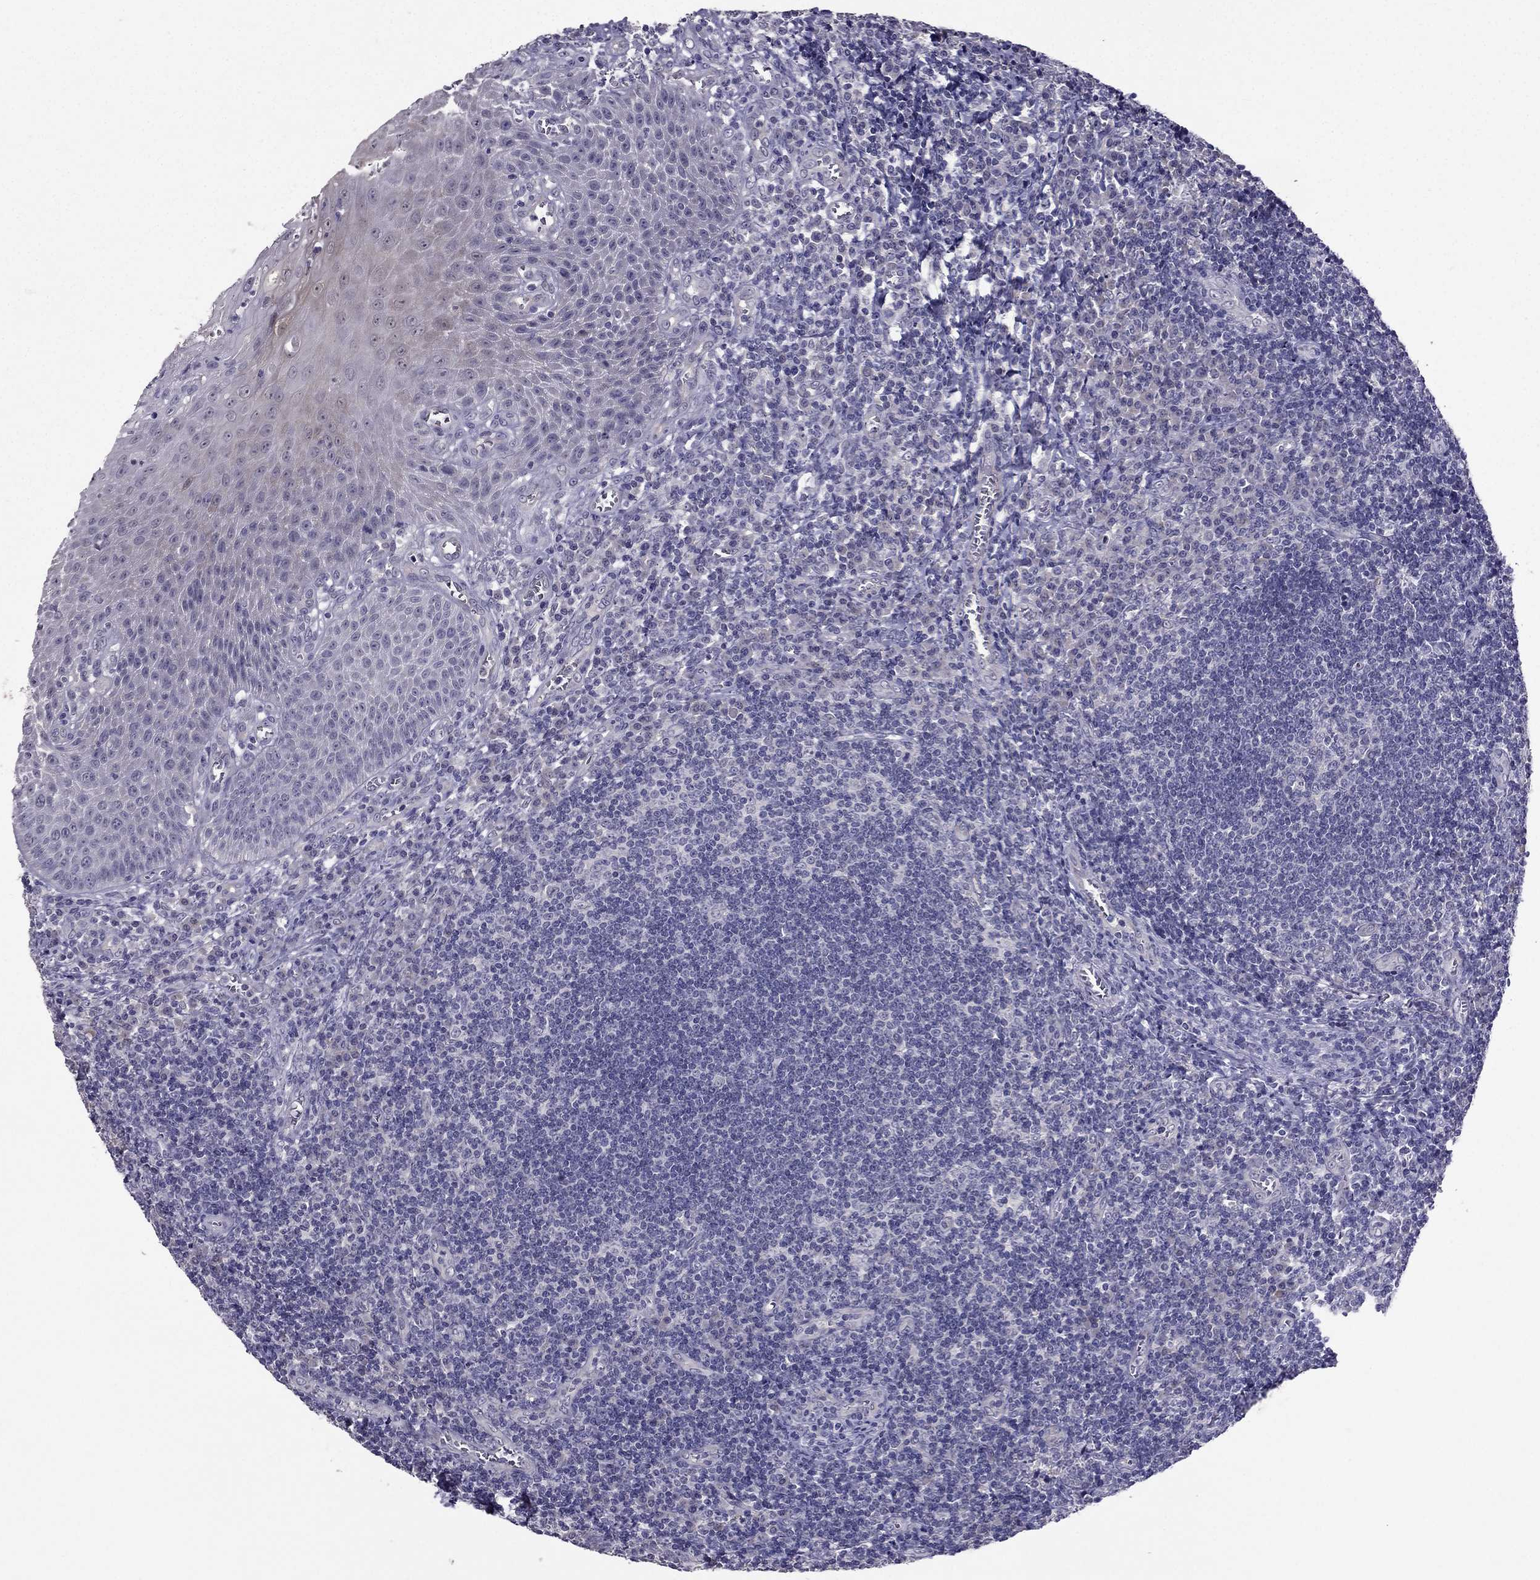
{"staining": {"intensity": "negative", "quantity": "none", "location": "none"}, "tissue": "tonsil", "cell_type": "Germinal center cells", "image_type": "normal", "snomed": [{"axis": "morphology", "description": "Normal tissue, NOS"}, {"axis": "topography", "description": "Tonsil"}], "caption": "This is an immunohistochemistry image of normal human tonsil. There is no expression in germinal center cells.", "gene": "DUSP15", "patient": {"sex": "male", "age": 33}}